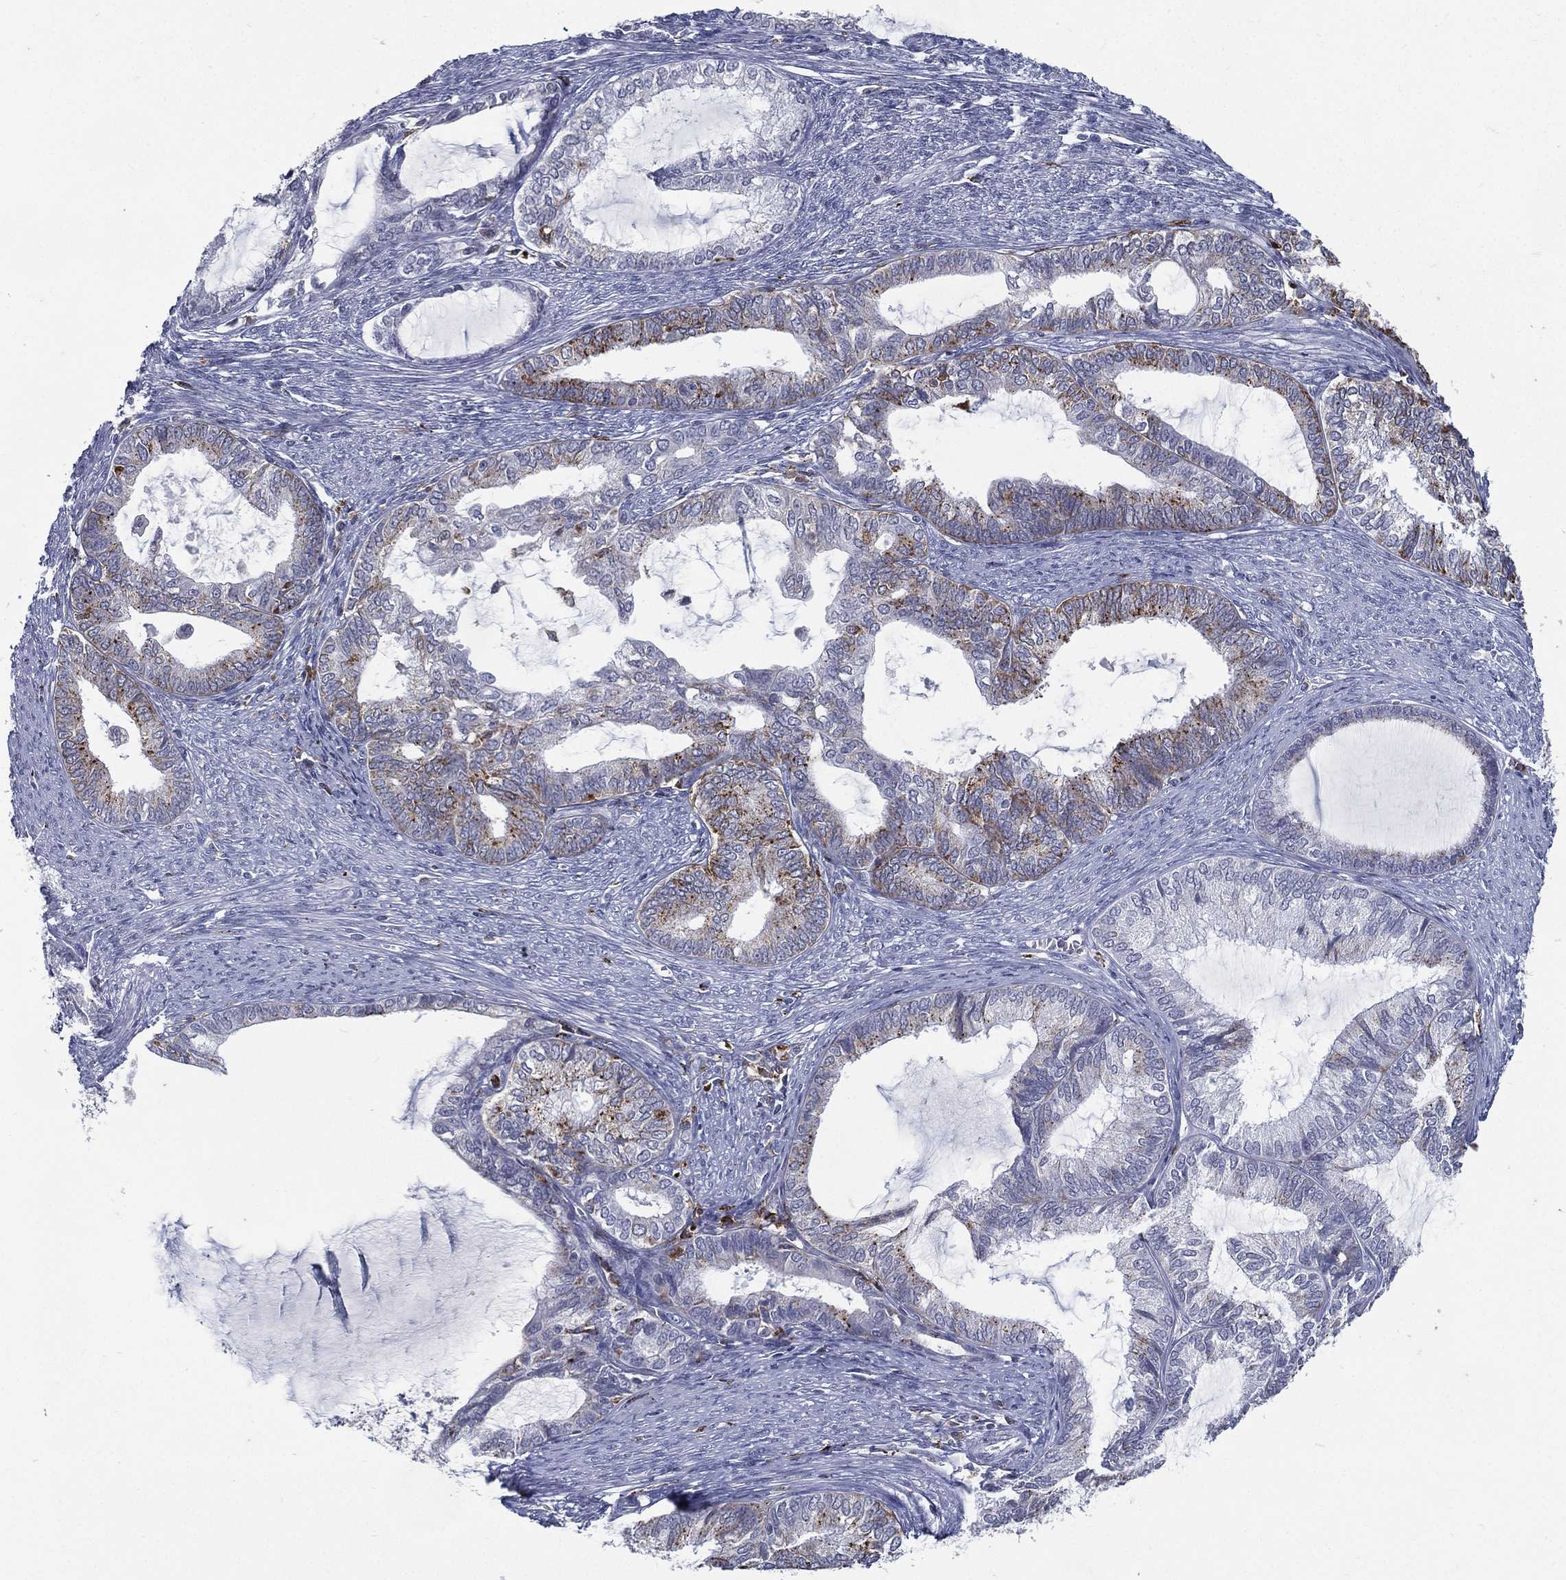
{"staining": {"intensity": "strong", "quantity": "<25%", "location": "cytoplasmic/membranous"}, "tissue": "endometrial cancer", "cell_type": "Tumor cells", "image_type": "cancer", "snomed": [{"axis": "morphology", "description": "Adenocarcinoma, NOS"}, {"axis": "topography", "description": "Endometrium"}], "caption": "Protein expression analysis of endometrial cancer (adenocarcinoma) exhibits strong cytoplasmic/membranous positivity in approximately <25% of tumor cells. (DAB IHC, brown staining for protein, blue staining for nuclei).", "gene": "EVI2B", "patient": {"sex": "female", "age": 86}}